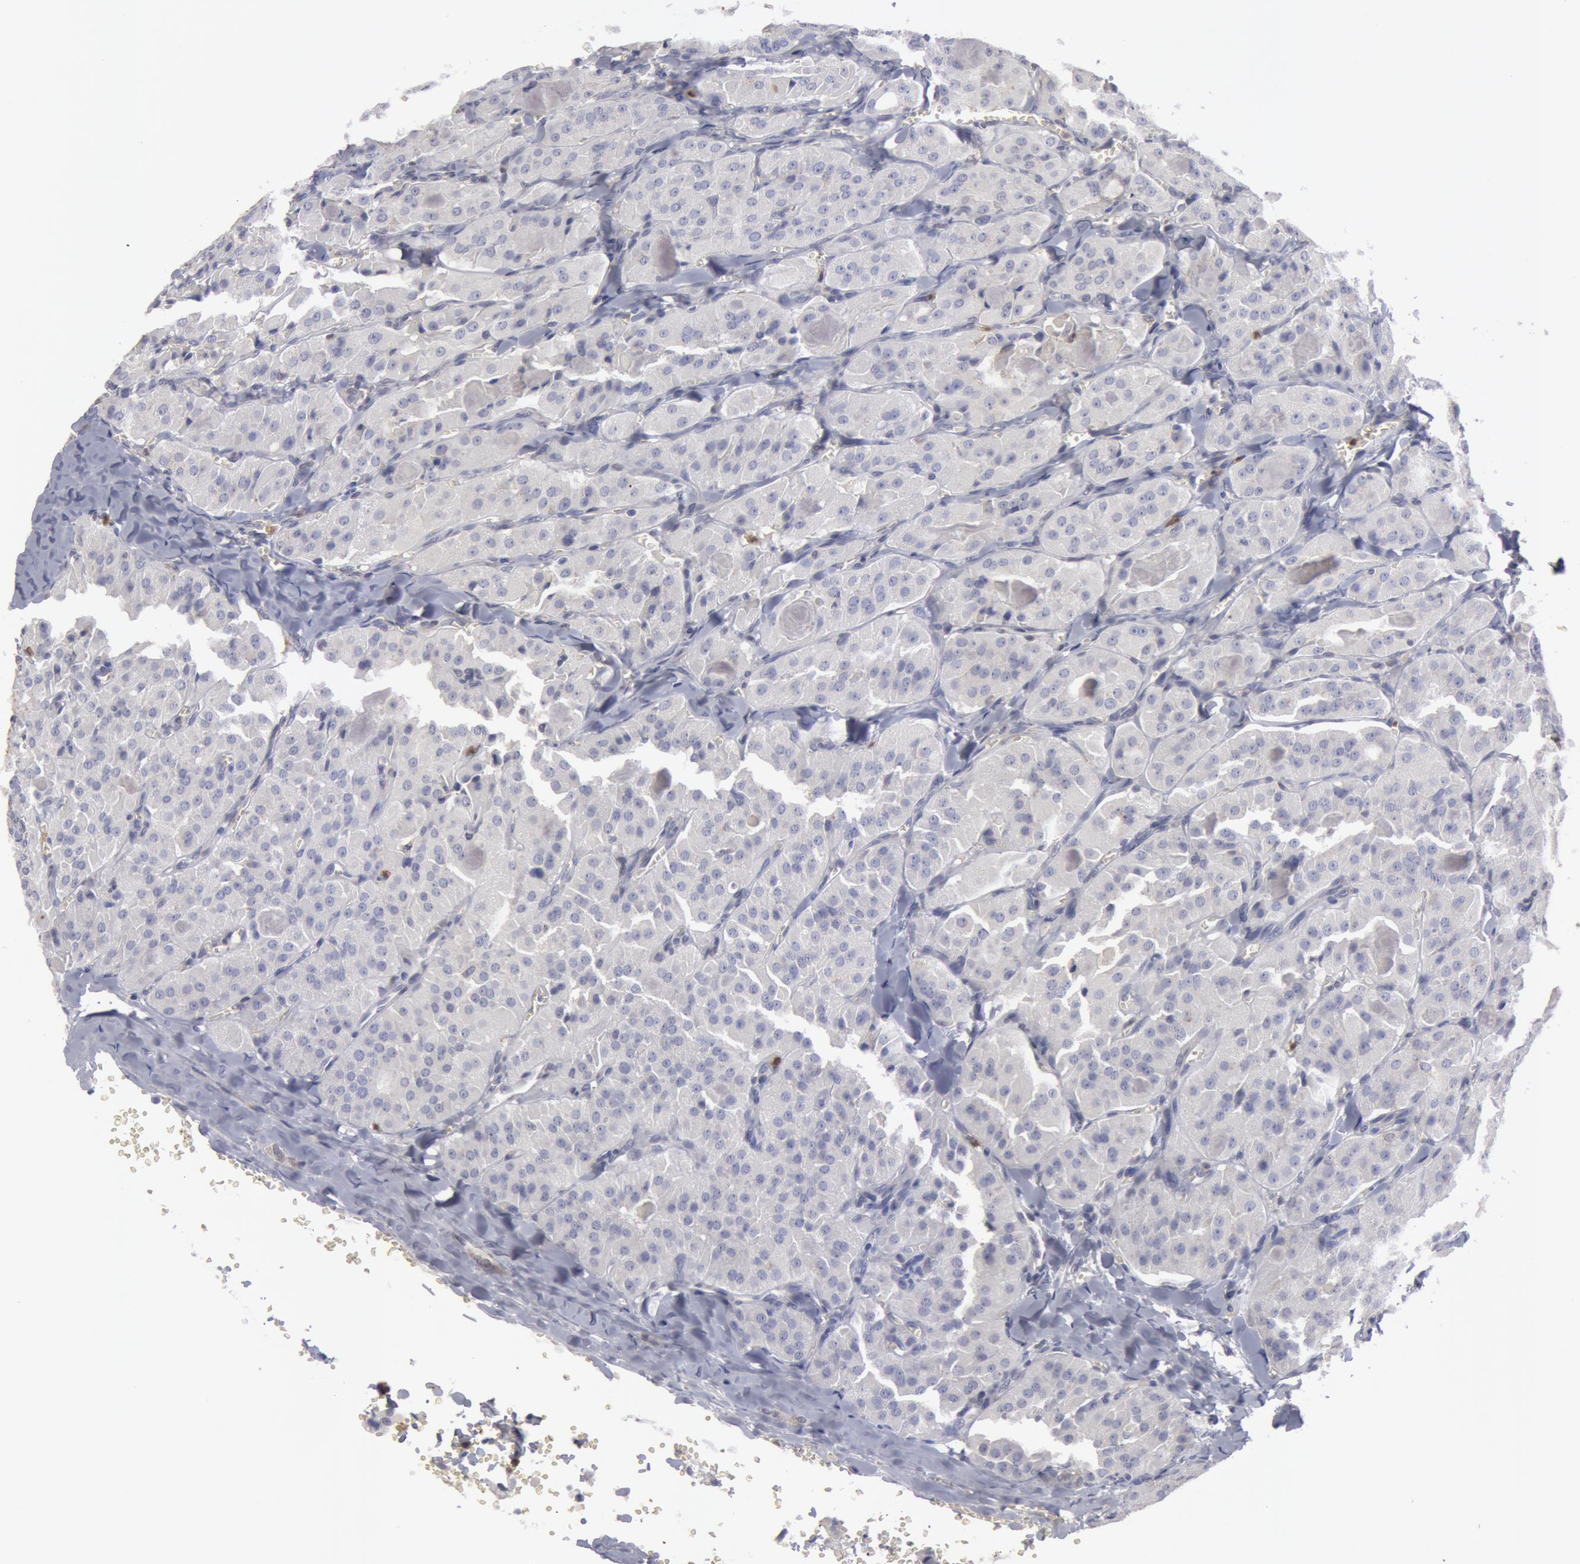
{"staining": {"intensity": "negative", "quantity": "none", "location": "none"}, "tissue": "thyroid cancer", "cell_type": "Tumor cells", "image_type": "cancer", "snomed": [{"axis": "morphology", "description": "Carcinoma, NOS"}, {"axis": "topography", "description": "Thyroid gland"}], "caption": "Tumor cells show no significant protein staining in carcinoma (thyroid). Nuclei are stained in blue.", "gene": "CAT", "patient": {"sex": "male", "age": 76}}